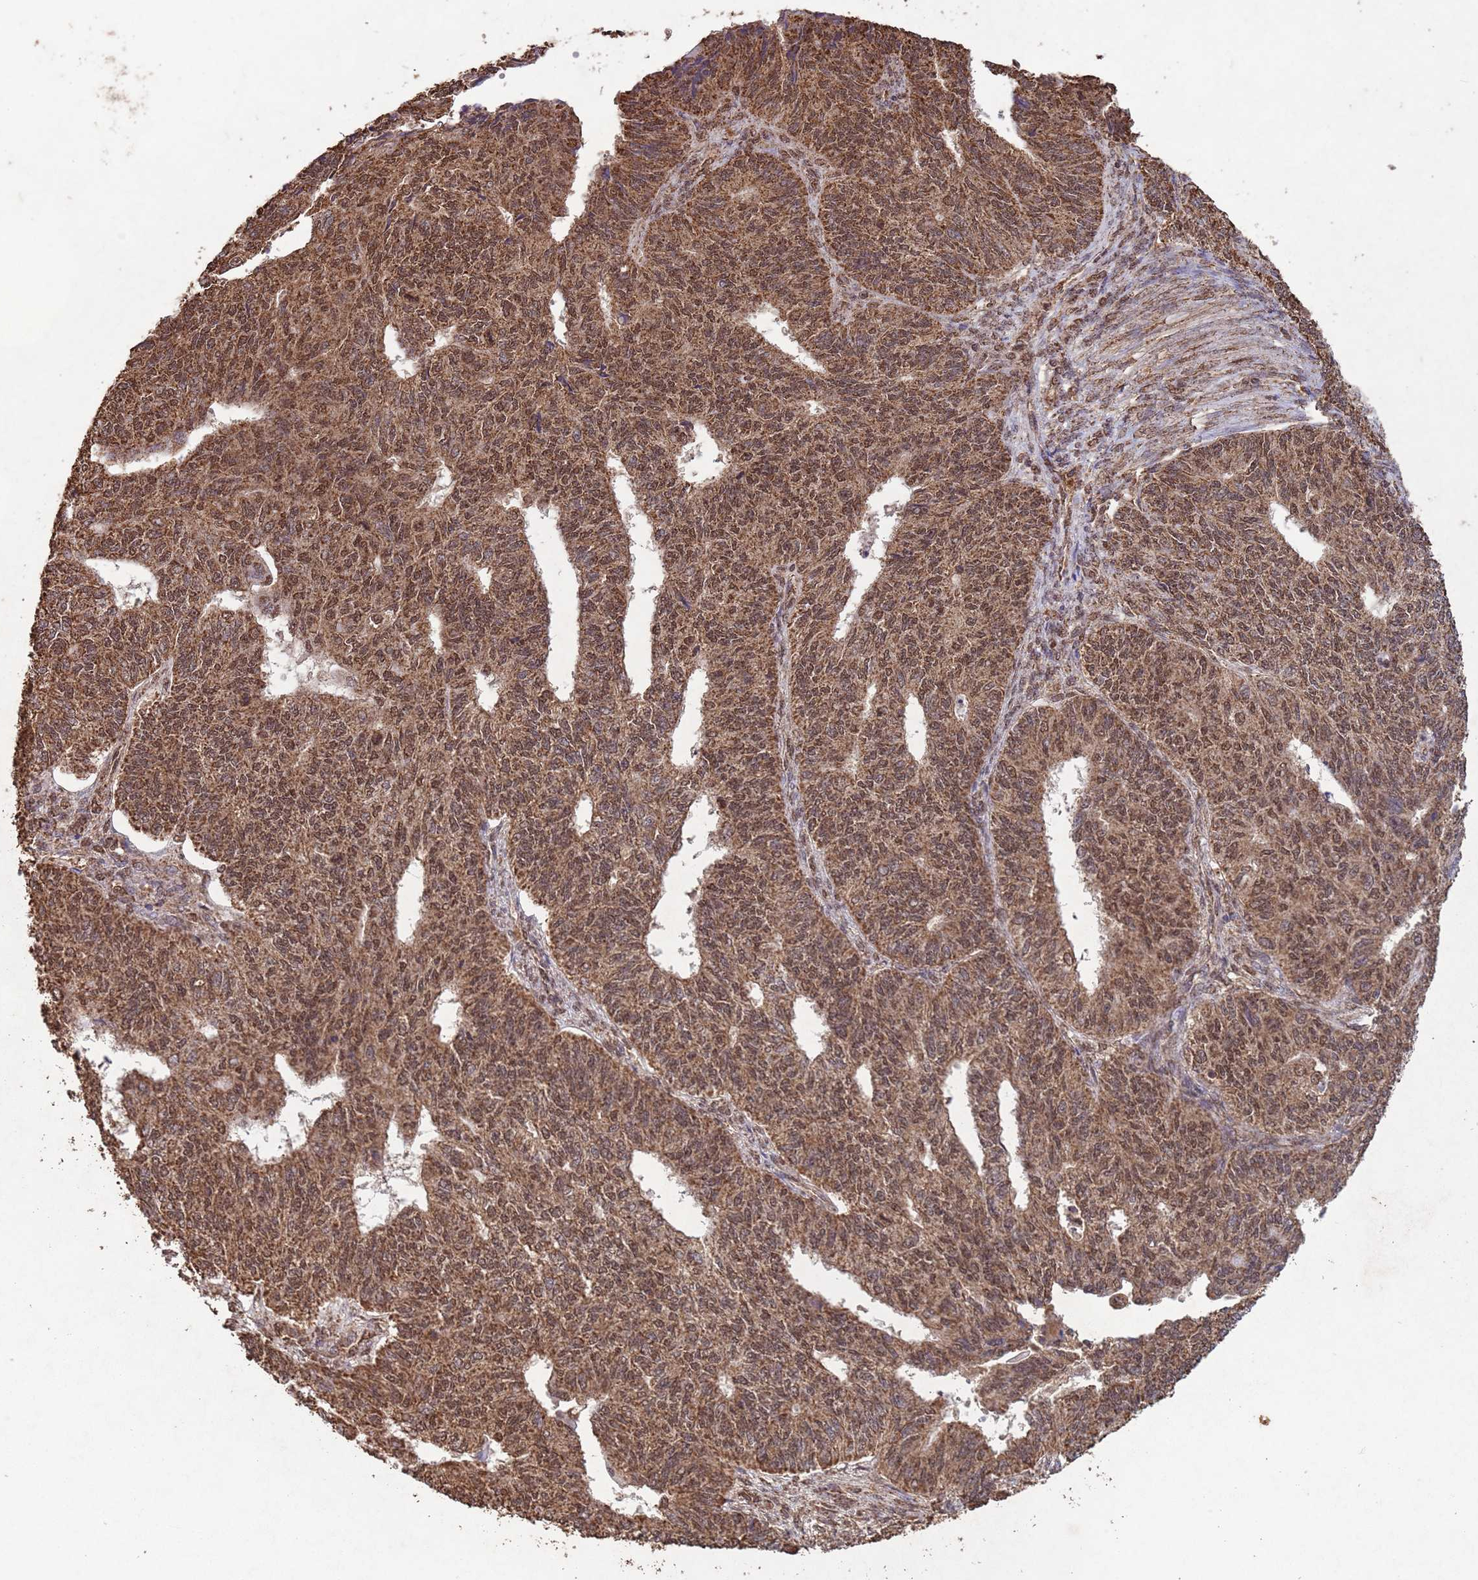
{"staining": {"intensity": "moderate", "quantity": ">75%", "location": "cytoplasmic/membranous,nuclear"}, "tissue": "endometrial cancer", "cell_type": "Tumor cells", "image_type": "cancer", "snomed": [{"axis": "morphology", "description": "Adenocarcinoma, NOS"}, {"axis": "topography", "description": "Endometrium"}], "caption": "Moderate cytoplasmic/membranous and nuclear staining is identified in about >75% of tumor cells in endometrial cancer (adenocarcinoma).", "gene": "HDAC10", "patient": {"sex": "female", "age": 32}}